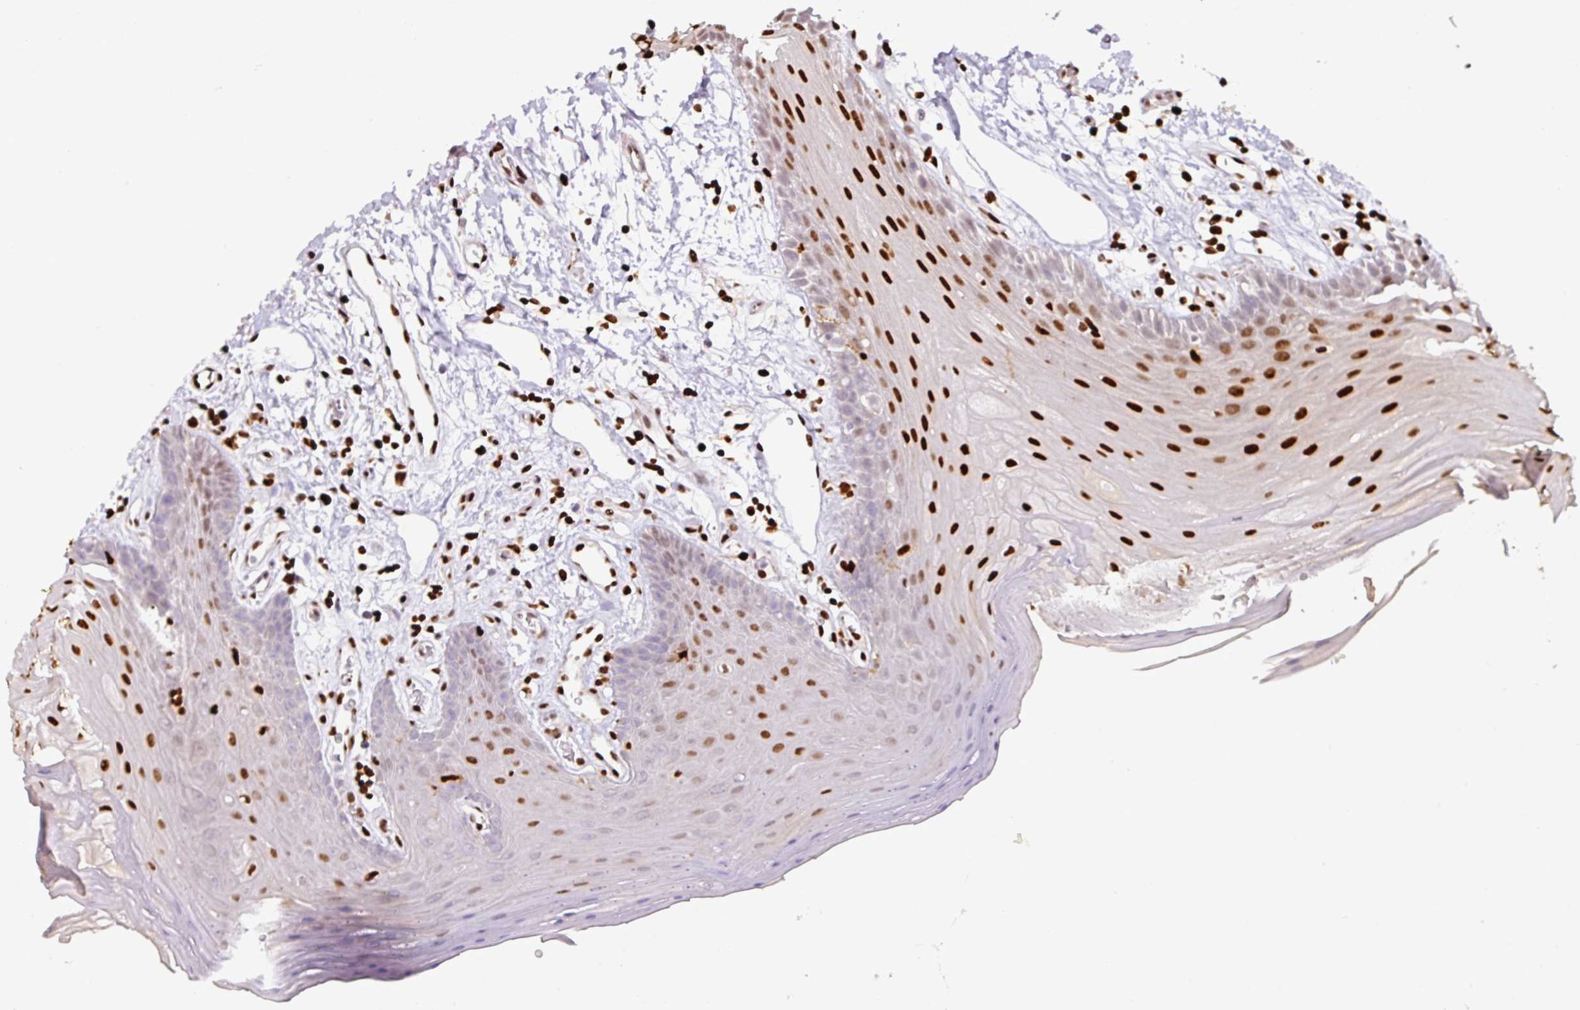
{"staining": {"intensity": "strong", "quantity": "25%-75%", "location": "nuclear"}, "tissue": "oral mucosa", "cell_type": "Squamous epithelial cells", "image_type": "normal", "snomed": [{"axis": "morphology", "description": "Normal tissue, NOS"}, {"axis": "topography", "description": "Oral tissue"}, {"axis": "topography", "description": "Tounge, NOS"}], "caption": "Immunohistochemical staining of benign oral mucosa displays 25%-75% levels of strong nuclear protein positivity in approximately 25%-75% of squamous epithelial cells.", "gene": "SAMHD1", "patient": {"sex": "female", "age": 59}}